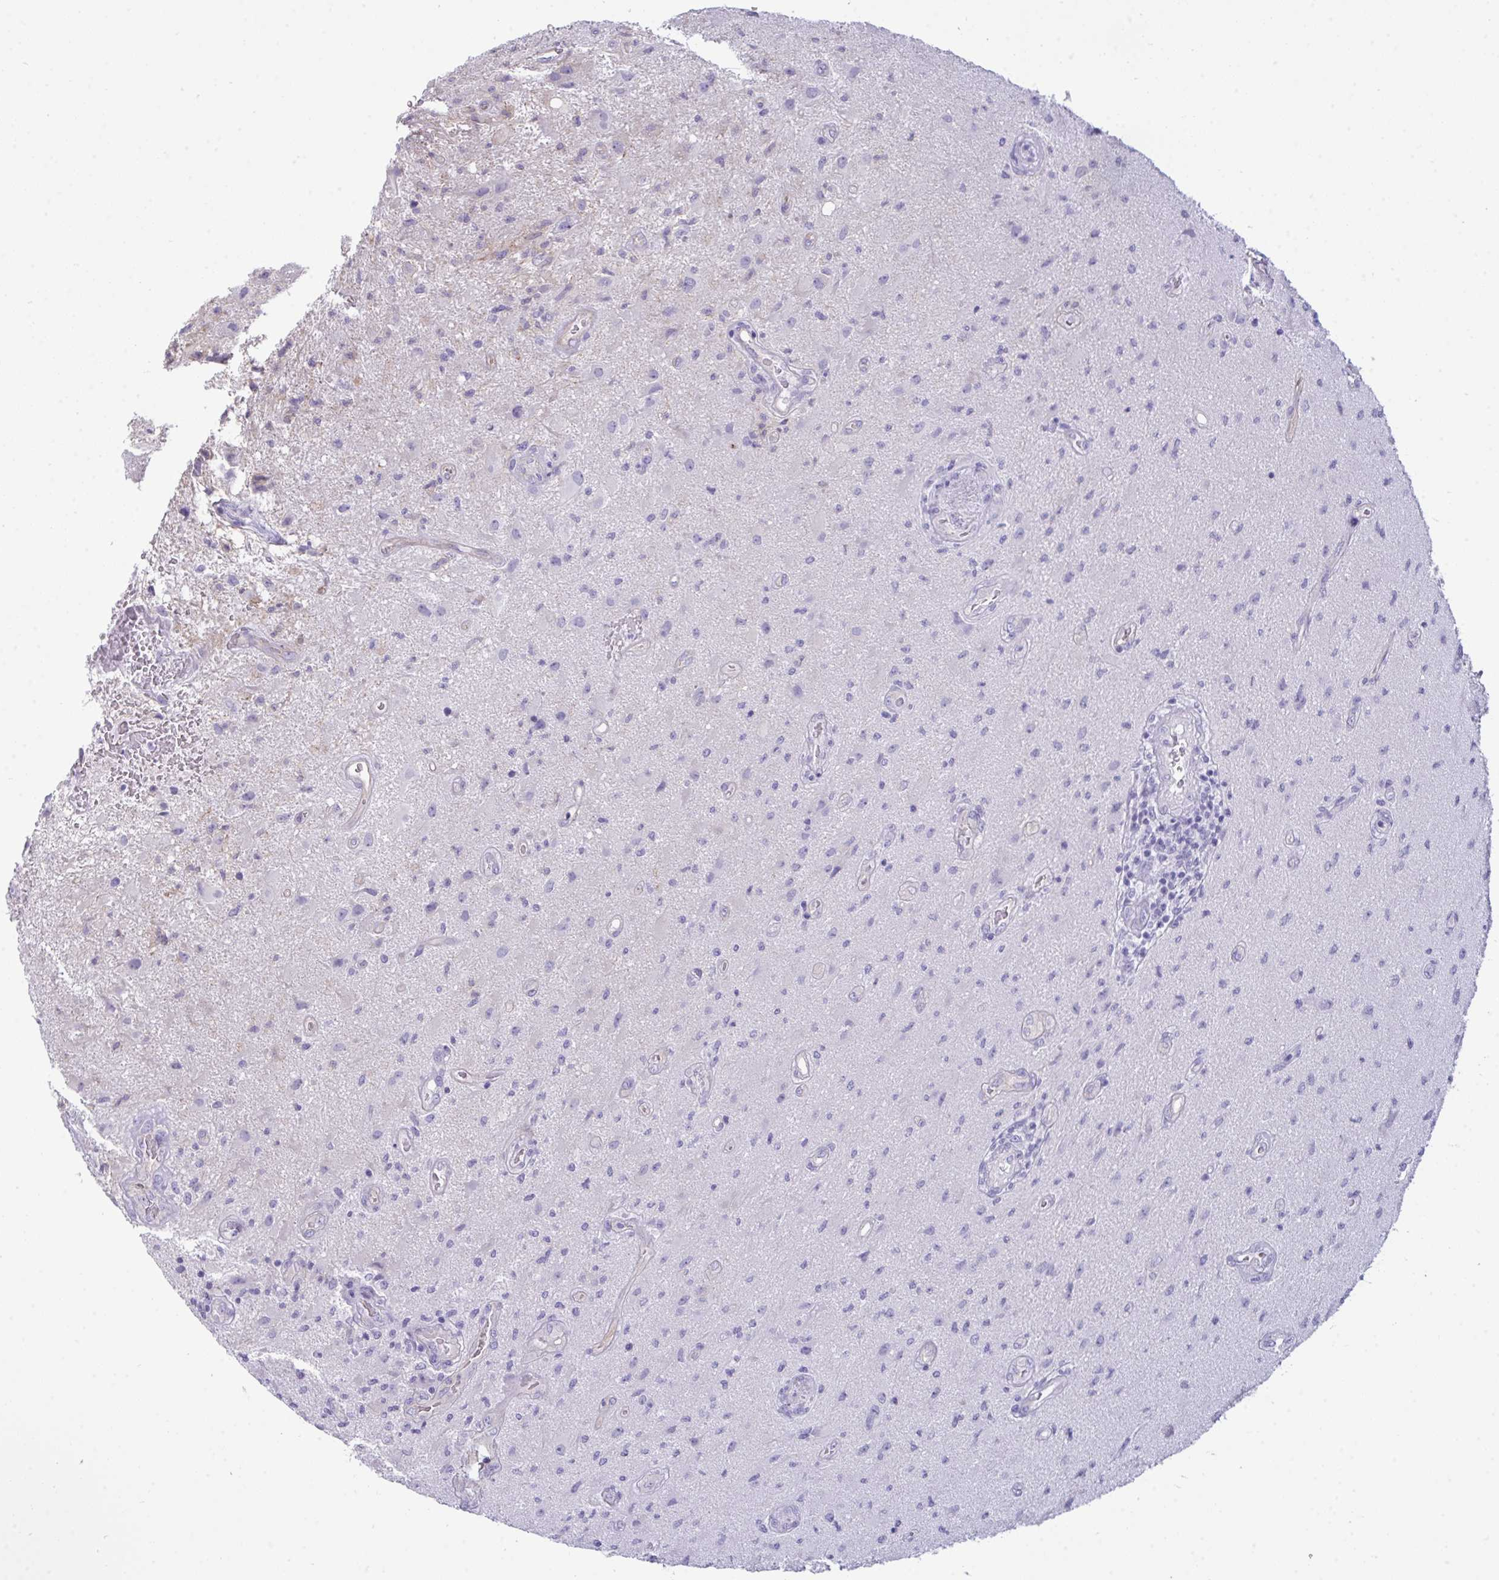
{"staining": {"intensity": "negative", "quantity": "none", "location": "none"}, "tissue": "glioma", "cell_type": "Tumor cells", "image_type": "cancer", "snomed": [{"axis": "morphology", "description": "Glioma, malignant, High grade"}, {"axis": "topography", "description": "Brain"}], "caption": "Malignant glioma (high-grade) was stained to show a protein in brown. There is no significant expression in tumor cells.", "gene": "MYH10", "patient": {"sex": "male", "age": 67}}